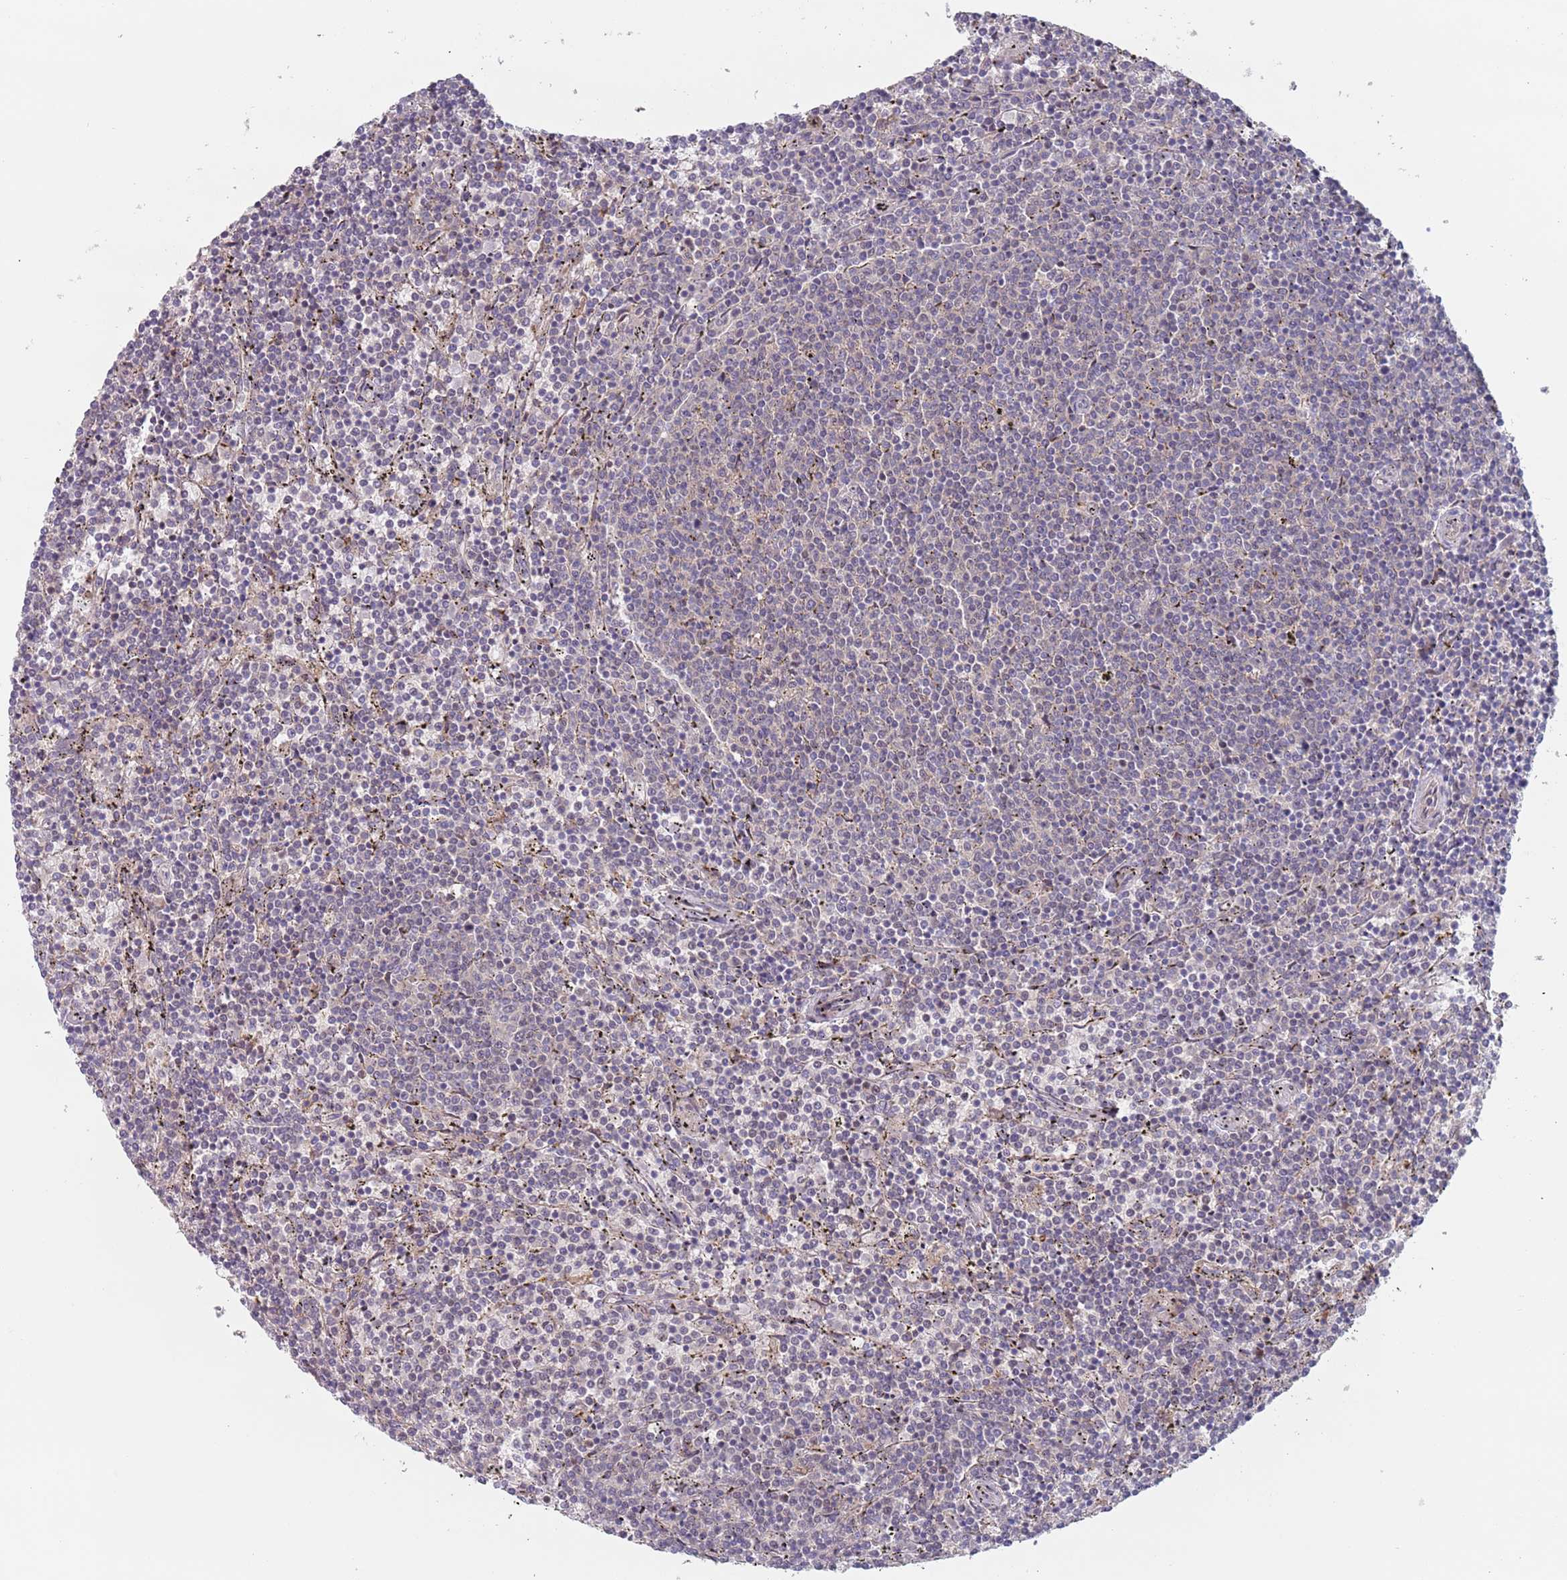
{"staining": {"intensity": "negative", "quantity": "none", "location": "none"}, "tissue": "lymphoma", "cell_type": "Tumor cells", "image_type": "cancer", "snomed": [{"axis": "morphology", "description": "Malignant lymphoma, non-Hodgkin's type, Low grade"}, {"axis": "topography", "description": "Spleen"}], "caption": "IHC photomicrograph of human lymphoma stained for a protein (brown), which reveals no positivity in tumor cells.", "gene": "ZNF140", "patient": {"sex": "female", "age": 50}}